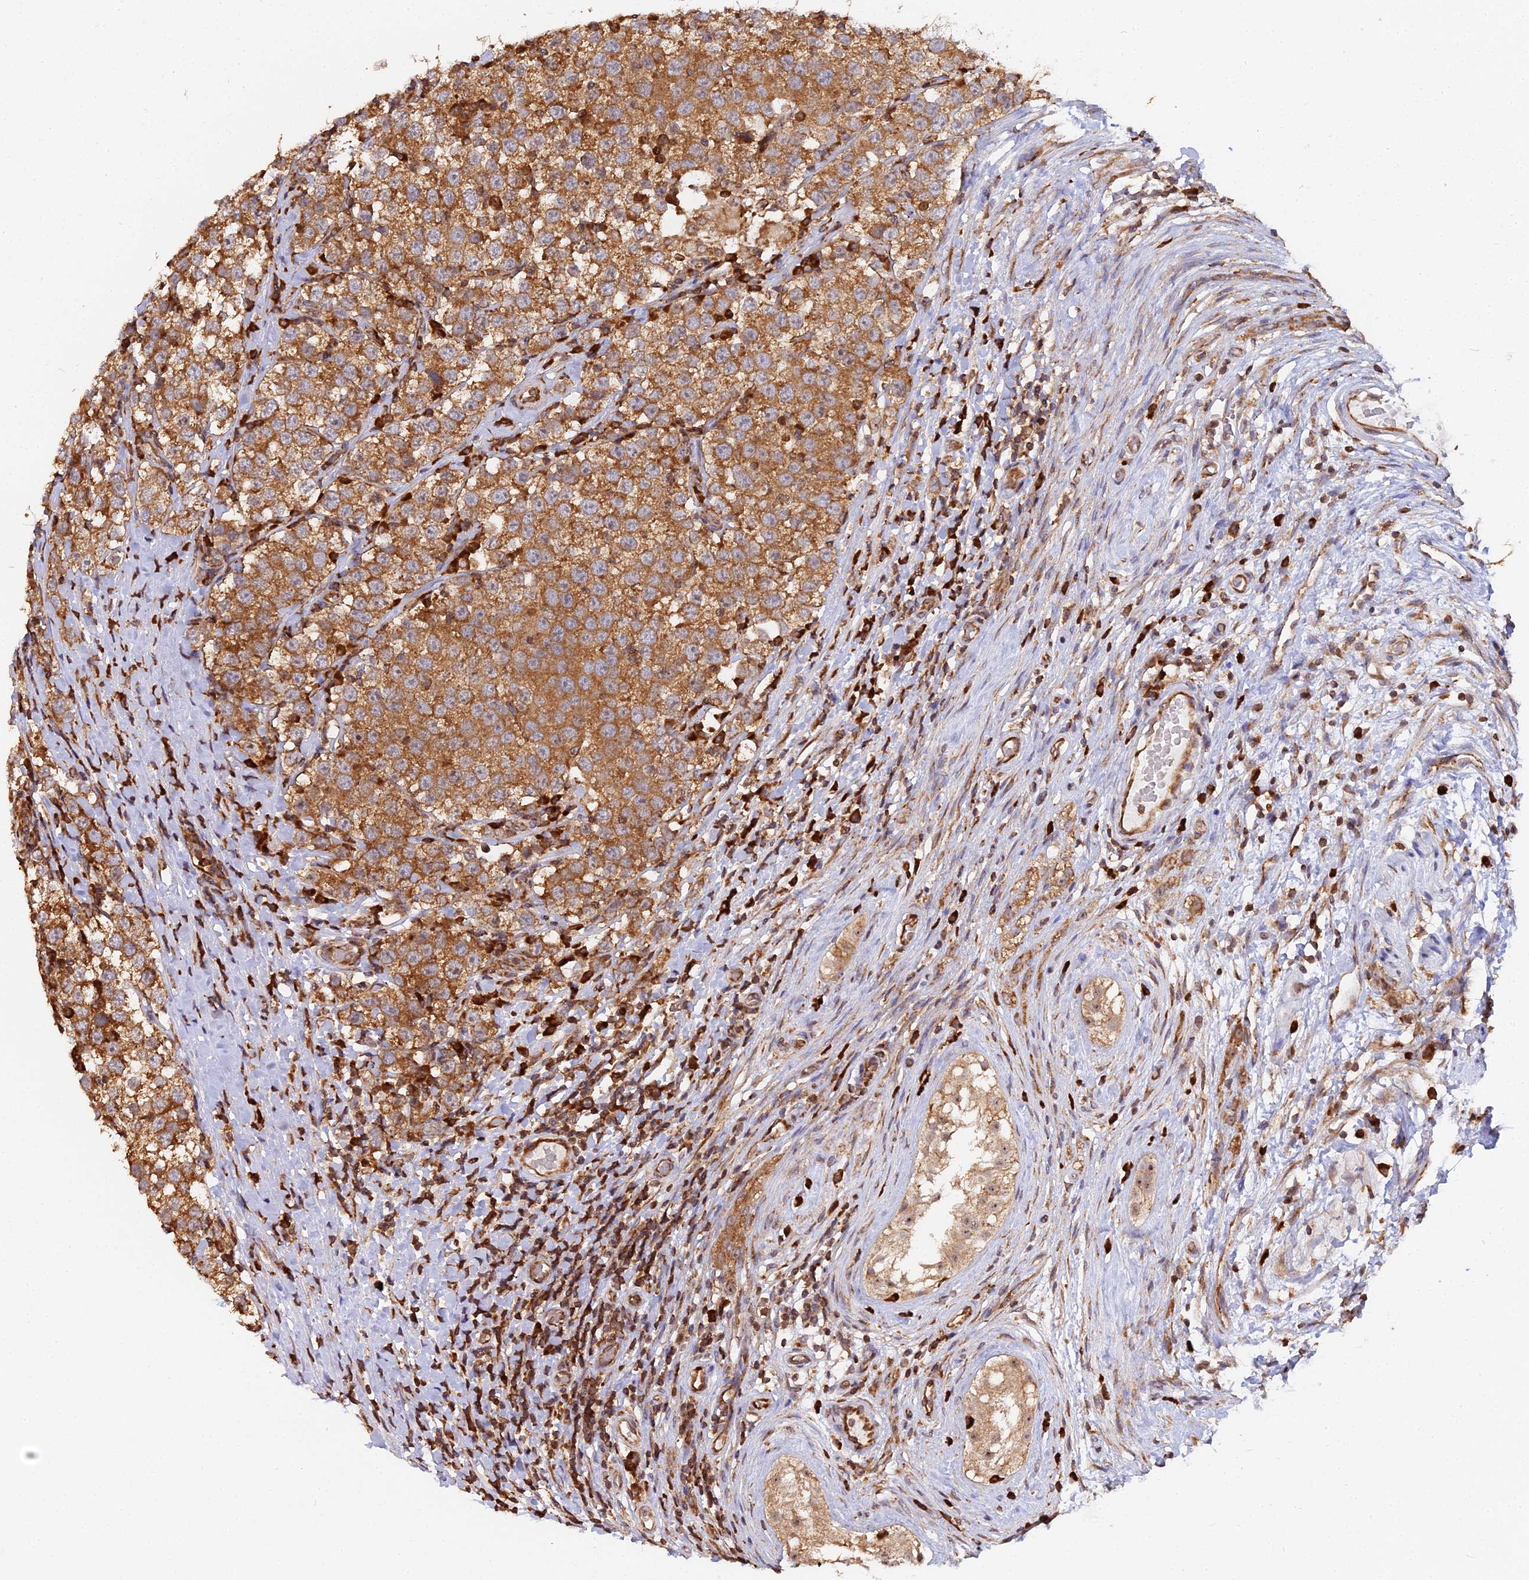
{"staining": {"intensity": "strong", "quantity": ">75%", "location": "cytoplasmic/membranous"}, "tissue": "testis cancer", "cell_type": "Tumor cells", "image_type": "cancer", "snomed": [{"axis": "morphology", "description": "Seminoma, NOS"}, {"axis": "topography", "description": "Testis"}], "caption": "DAB (3,3'-diaminobenzidine) immunohistochemical staining of seminoma (testis) demonstrates strong cytoplasmic/membranous protein staining in about >75% of tumor cells.", "gene": "RPL26", "patient": {"sex": "male", "age": 34}}